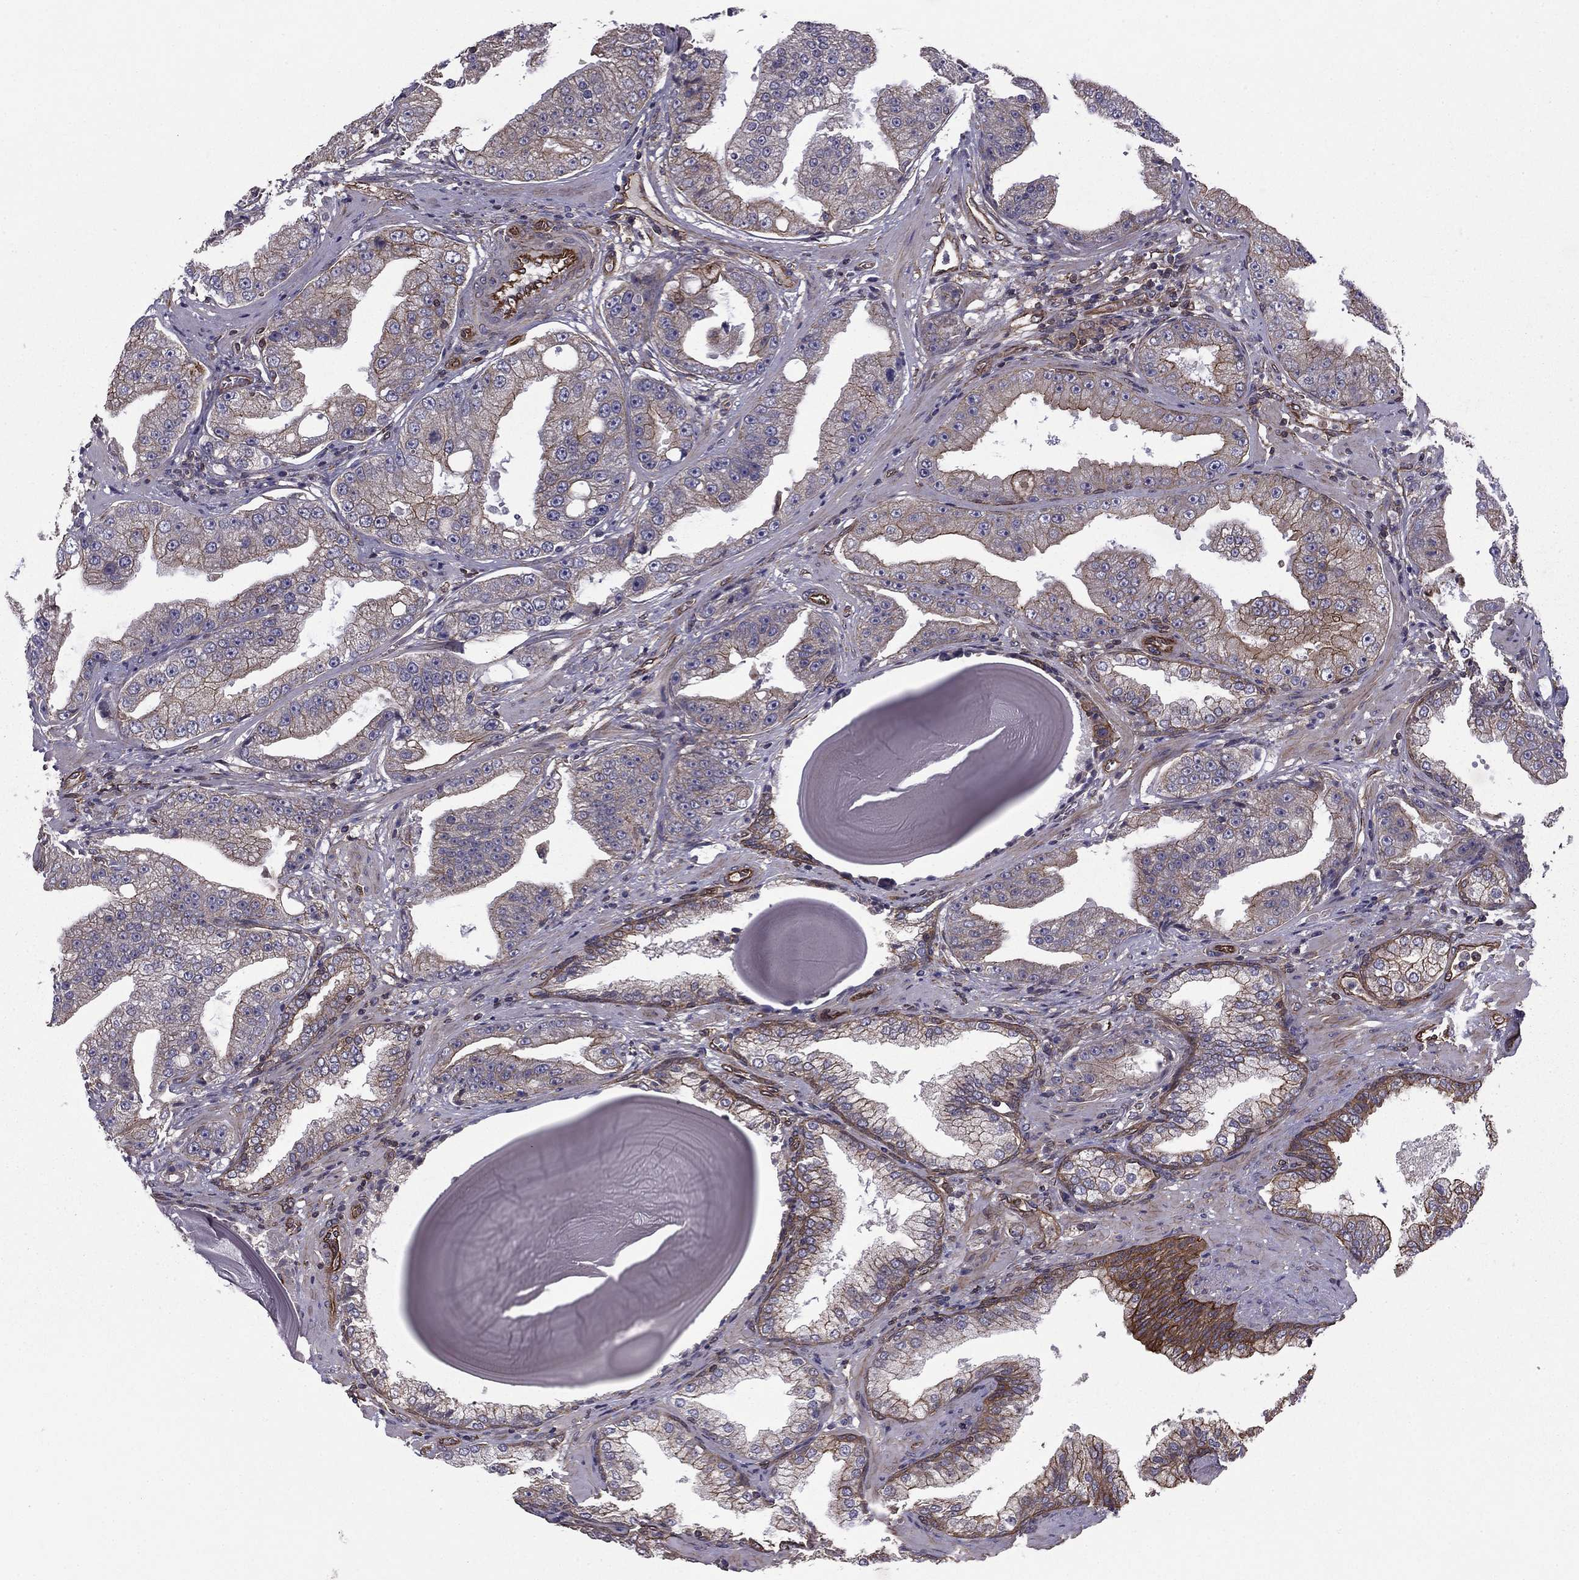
{"staining": {"intensity": "strong", "quantity": "25%-75%", "location": "cytoplasmic/membranous"}, "tissue": "prostate cancer", "cell_type": "Tumor cells", "image_type": "cancer", "snomed": [{"axis": "morphology", "description": "Adenocarcinoma, Low grade"}, {"axis": "topography", "description": "Prostate"}], "caption": "Immunohistochemical staining of low-grade adenocarcinoma (prostate) demonstrates high levels of strong cytoplasmic/membranous positivity in approximately 25%-75% of tumor cells.", "gene": "SHMT1", "patient": {"sex": "male", "age": 62}}